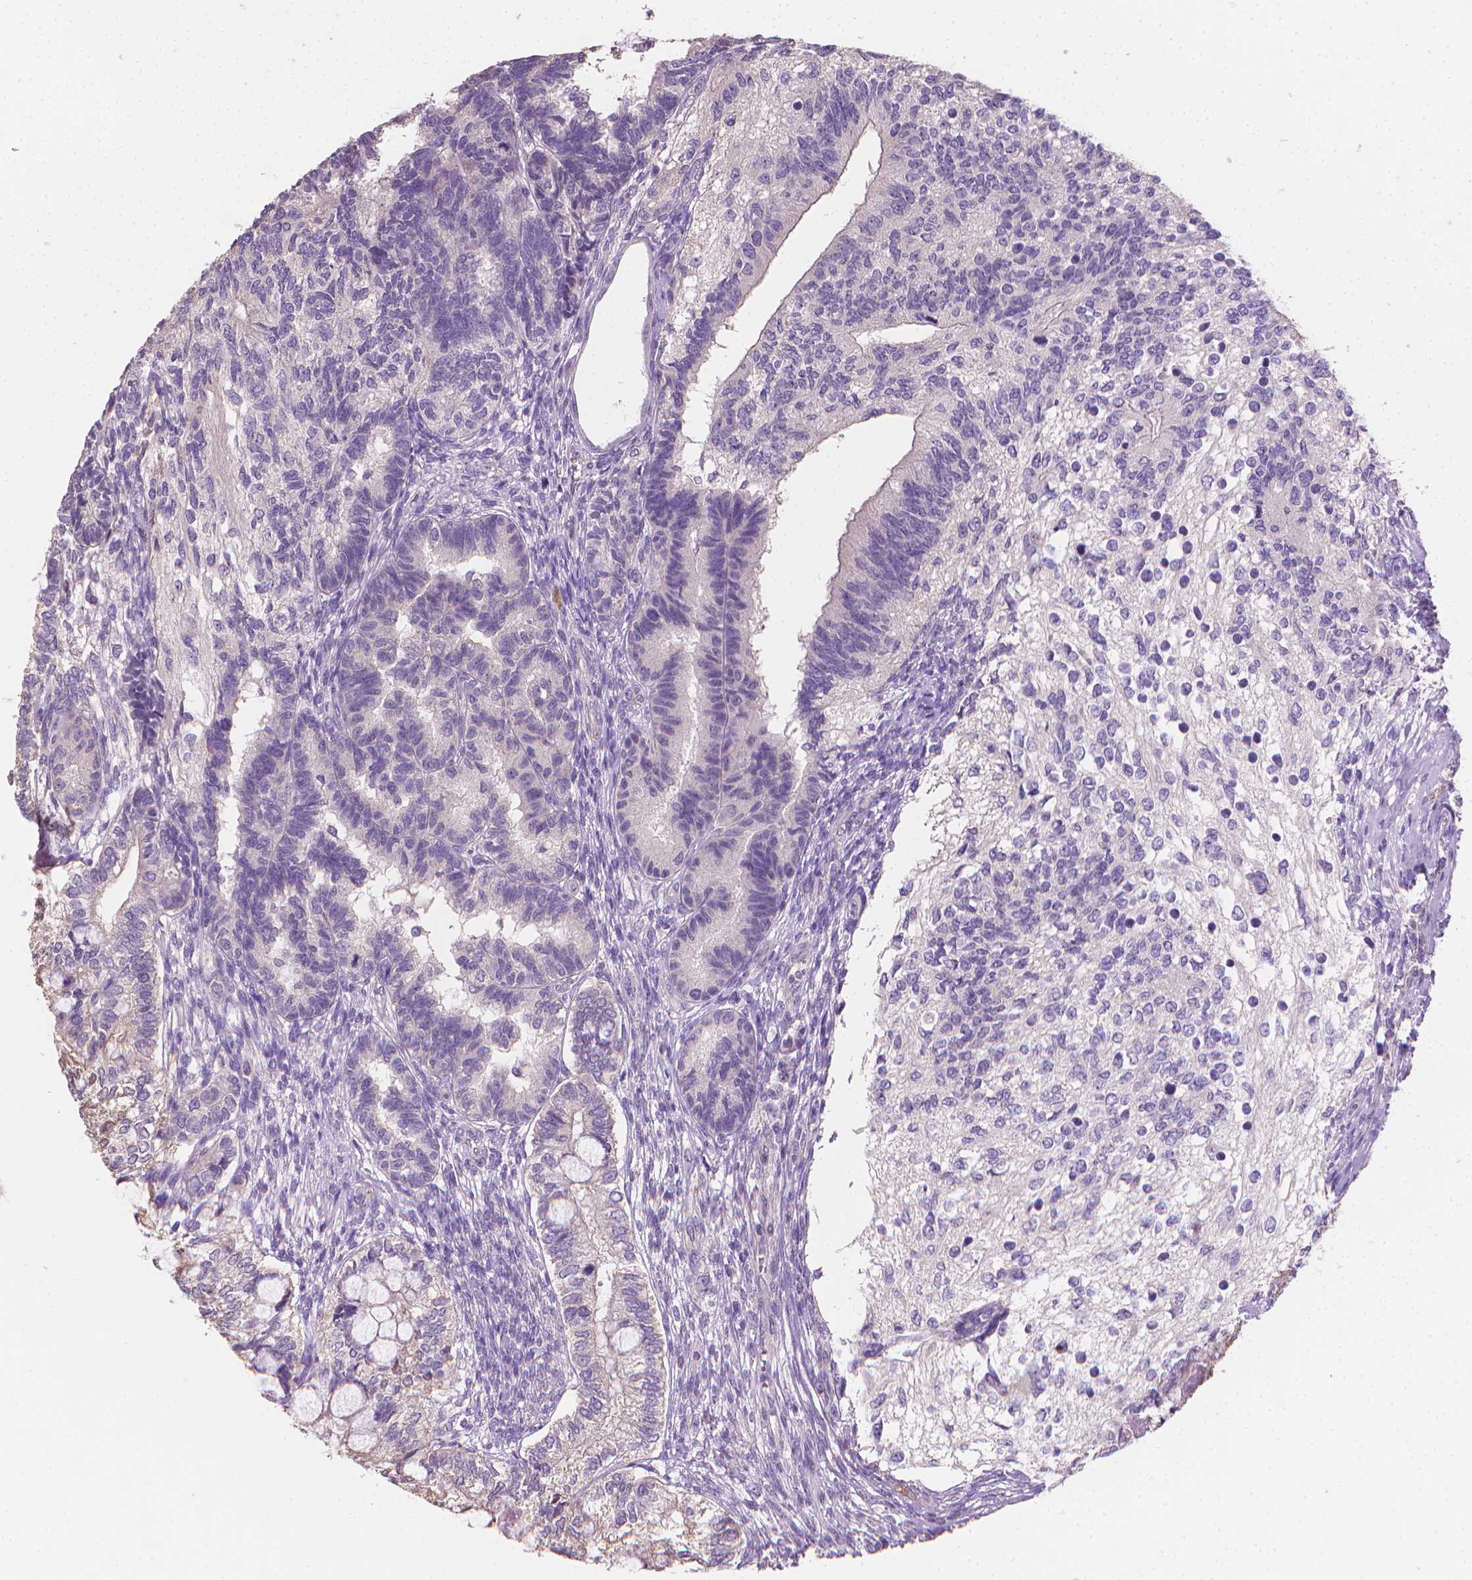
{"staining": {"intensity": "negative", "quantity": "none", "location": "none"}, "tissue": "testis cancer", "cell_type": "Tumor cells", "image_type": "cancer", "snomed": [{"axis": "morphology", "description": "Seminoma, NOS"}, {"axis": "morphology", "description": "Carcinoma, Embryonal, NOS"}, {"axis": "topography", "description": "Testis"}], "caption": "Testis cancer (seminoma) stained for a protein using IHC displays no staining tumor cells.", "gene": "CATIP", "patient": {"sex": "male", "age": 41}}